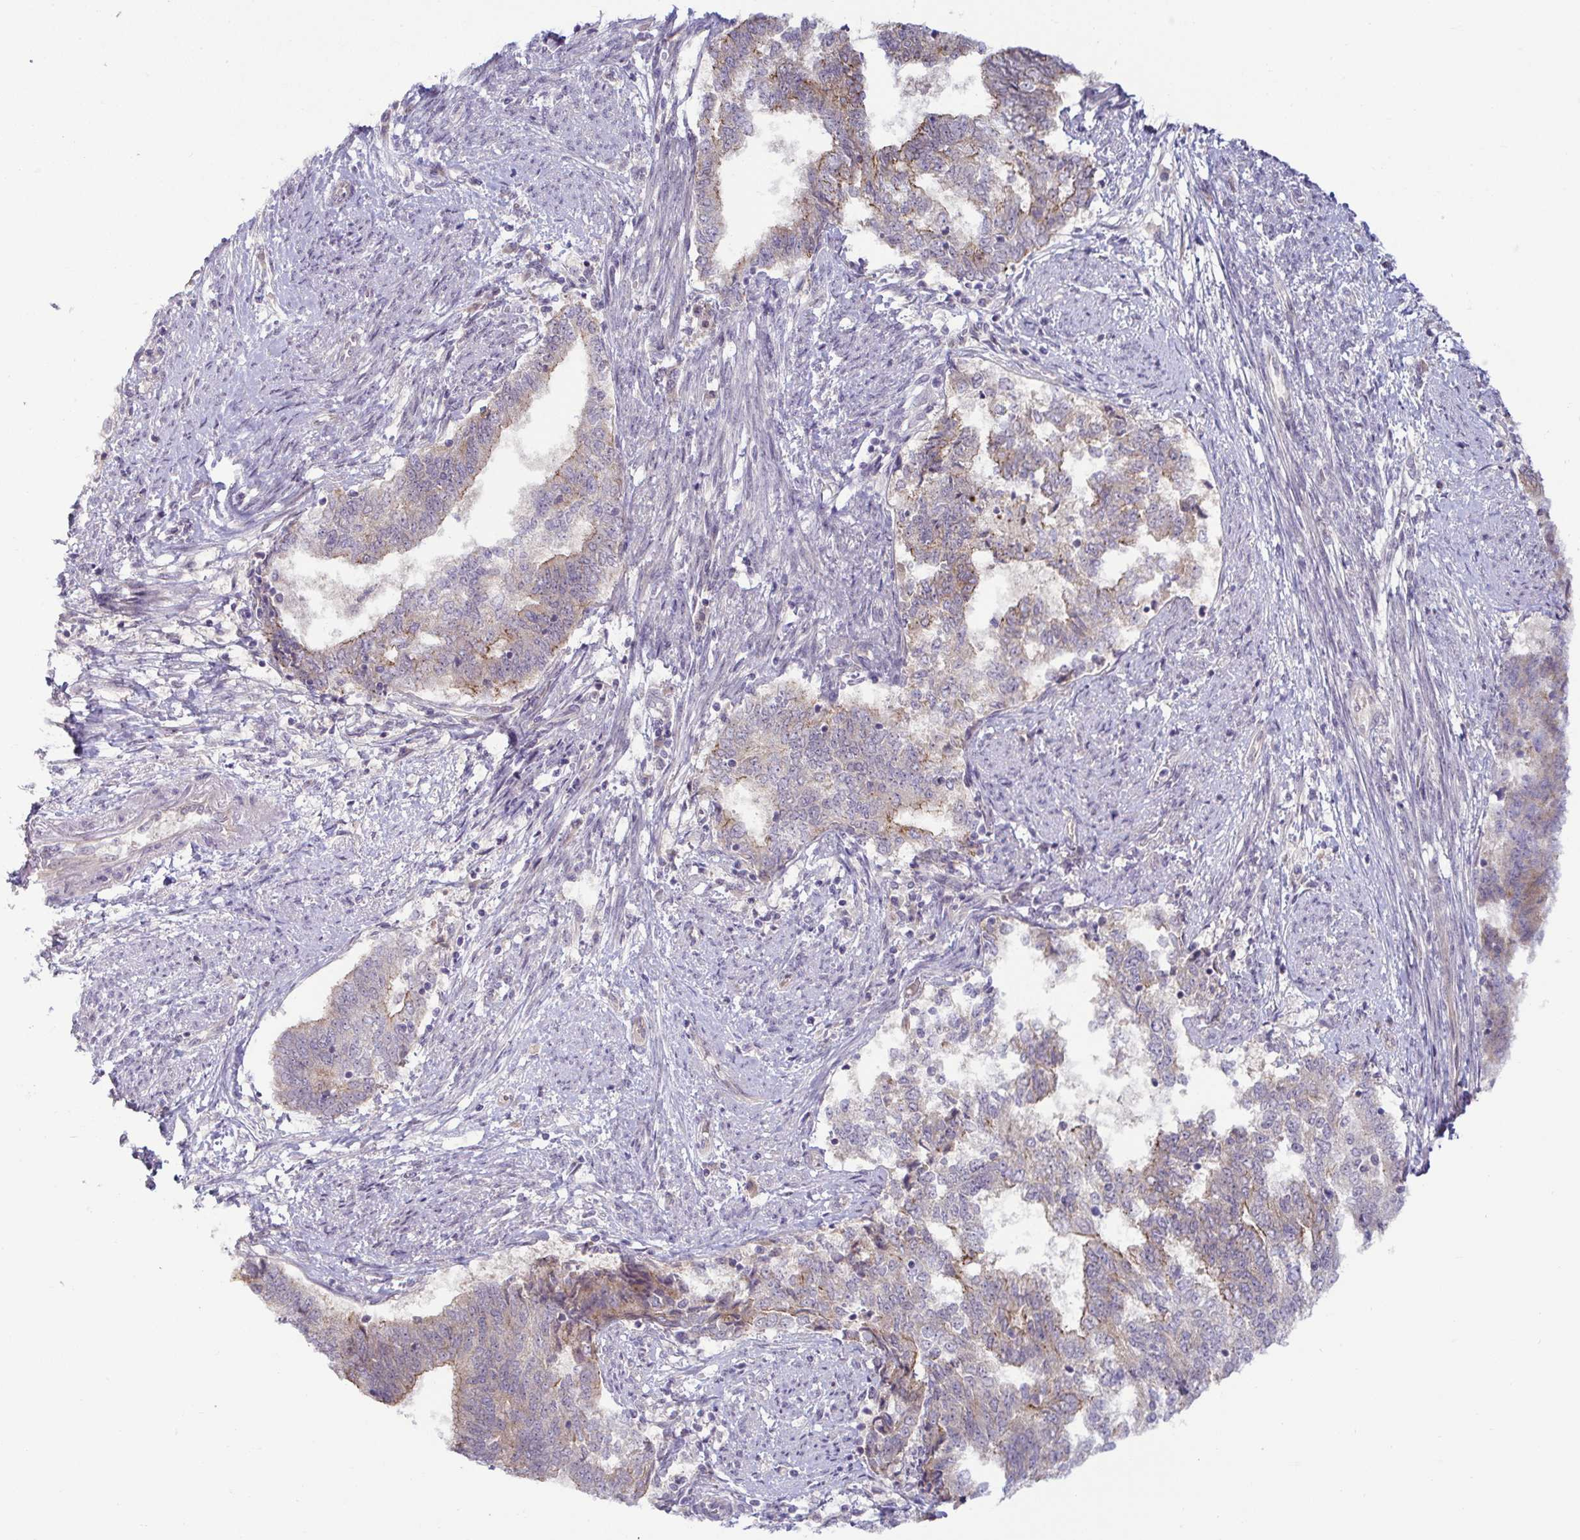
{"staining": {"intensity": "weak", "quantity": "<25%", "location": "cytoplasmic/membranous"}, "tissue": "endometrial cancer", "cell_type": "Tumor cells", "image_type": "cancer", "snomed": [{"axis": "morphology", "description": "Adenocarcinoma, NOS"}, {"axis": "topography", "description": "Endometrium"}], "caption": "IHC photomicrograph of neoplastic tissue: endometrial cancer (adenocarcinoma) stained with DAB displays no significant protein staining in tumor cells. The staining is performed using DAB (3,3'-diaminobenzidine) brown chromogen with nuclei counter-stained in using hematoxylin.", "gene": "GSTM1", "patient": {"sex": "female", "age": 65}}